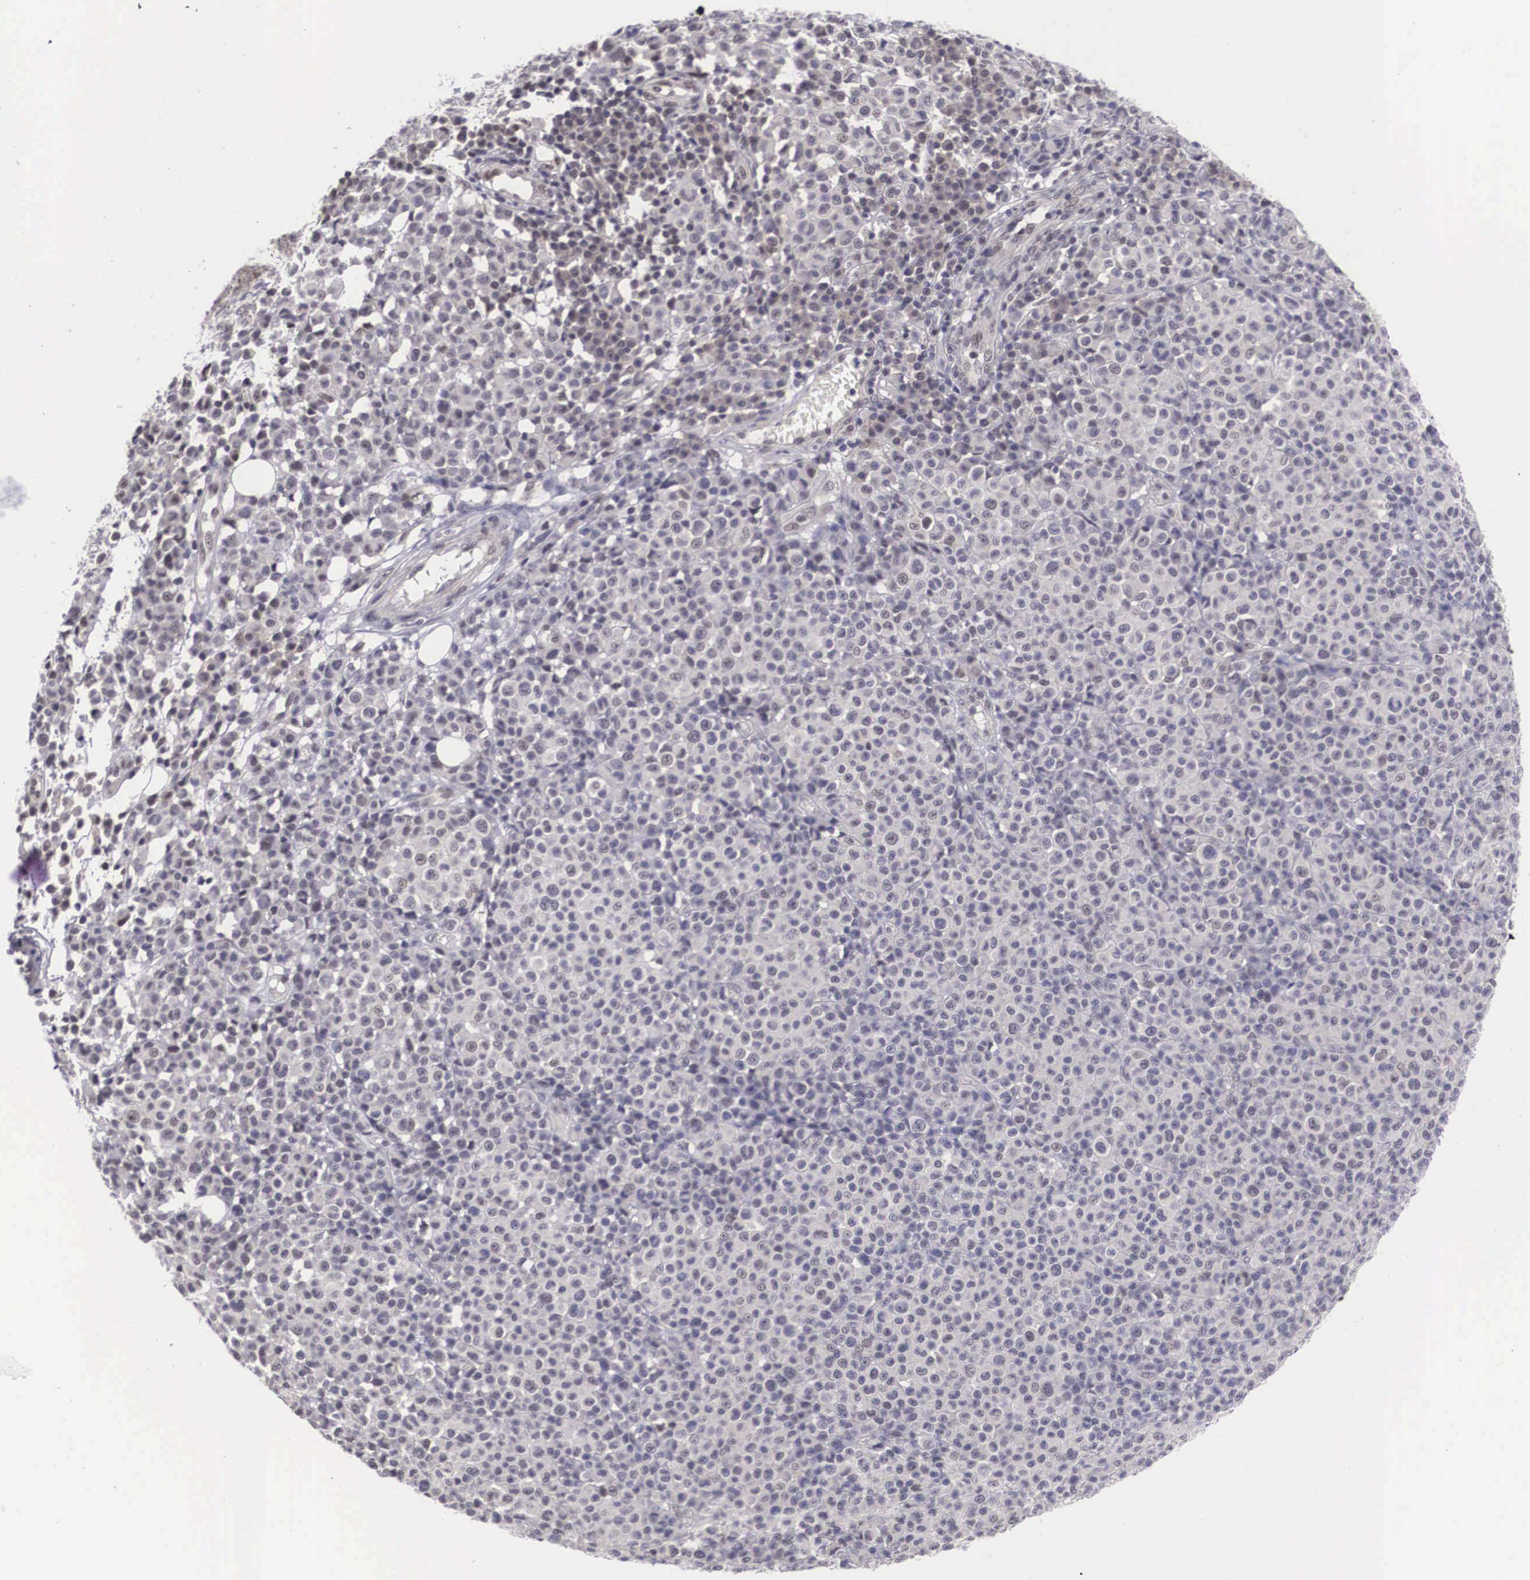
{"staining": {"intensity": "negative", "quantity": "none", "location": "none"}, "tissue": "melanoma", "cell_type": "Tumor cells", "image_type": "cancer", "snomed": [{"axis": "morphology", "description": "Malignant melanoma, Metastatic site"}, {"axis": "topography", "description": "Skin"}], "caption": "The IHC histopathology image has no significant expression in tumor cells of malignant melanoma (metastatic site) tissue. The staining is performed using DAB (3,3'-diaminobenzidine) brown chromogen with nuclei counter-stained in using hematoxylin.", "gene": "ZNF275", "patient": {"sex": "male", "age": 32}}